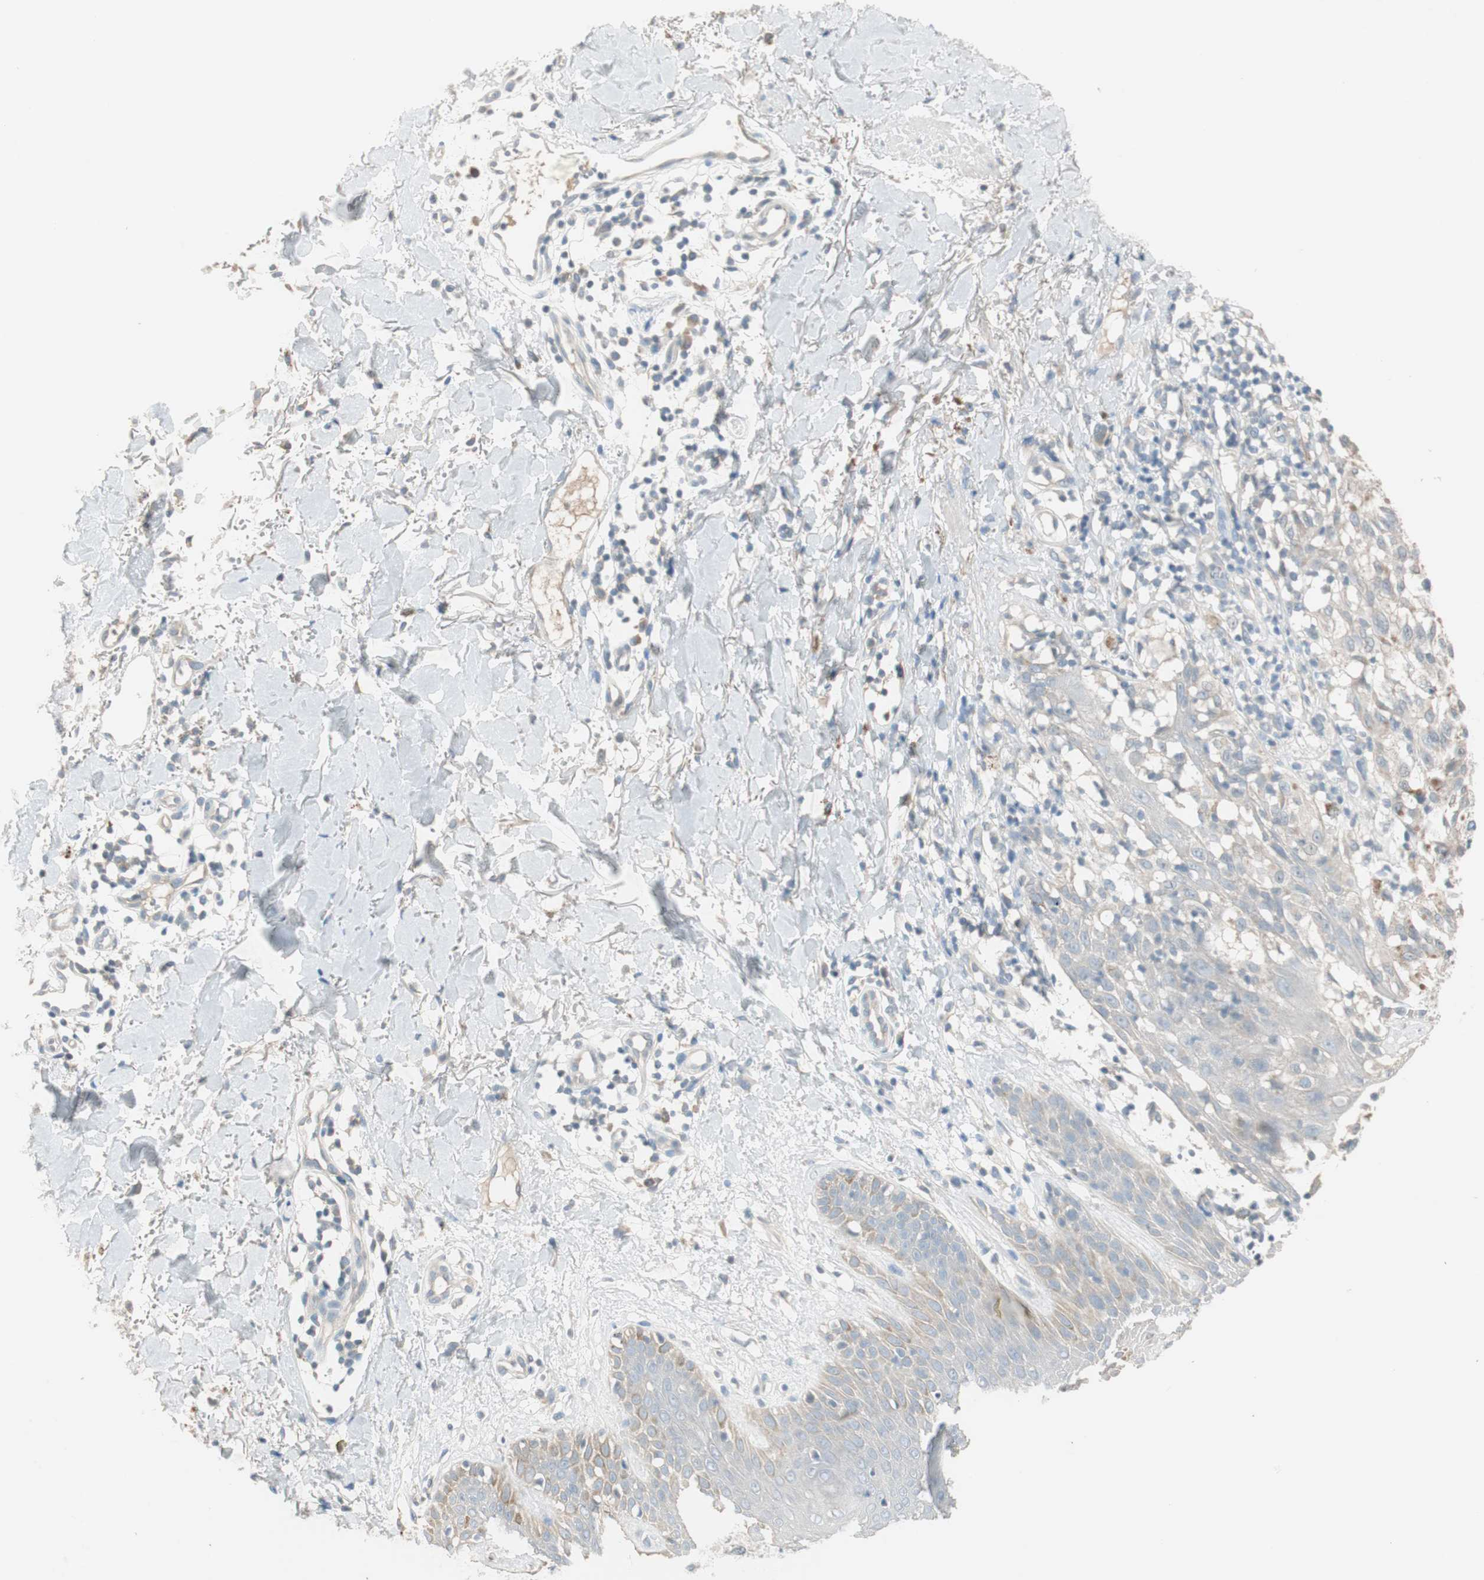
{"staining": {"intensity": "negative", "quantity": "none", "location": "none"}, "tissue": "melanoma", "cell_type": "Tumor cells", "image_type": "cancer", "snomed": [{"axis": "morphology", "description": "Malignant melanoma, NOS"}, {"axis": "topography", "description": "Skin"}], "caption": "Tumor cells are negative for protein expression in human melanoma.", "gene": "KHK", "patient": {"sex": "female", "age": 46}}